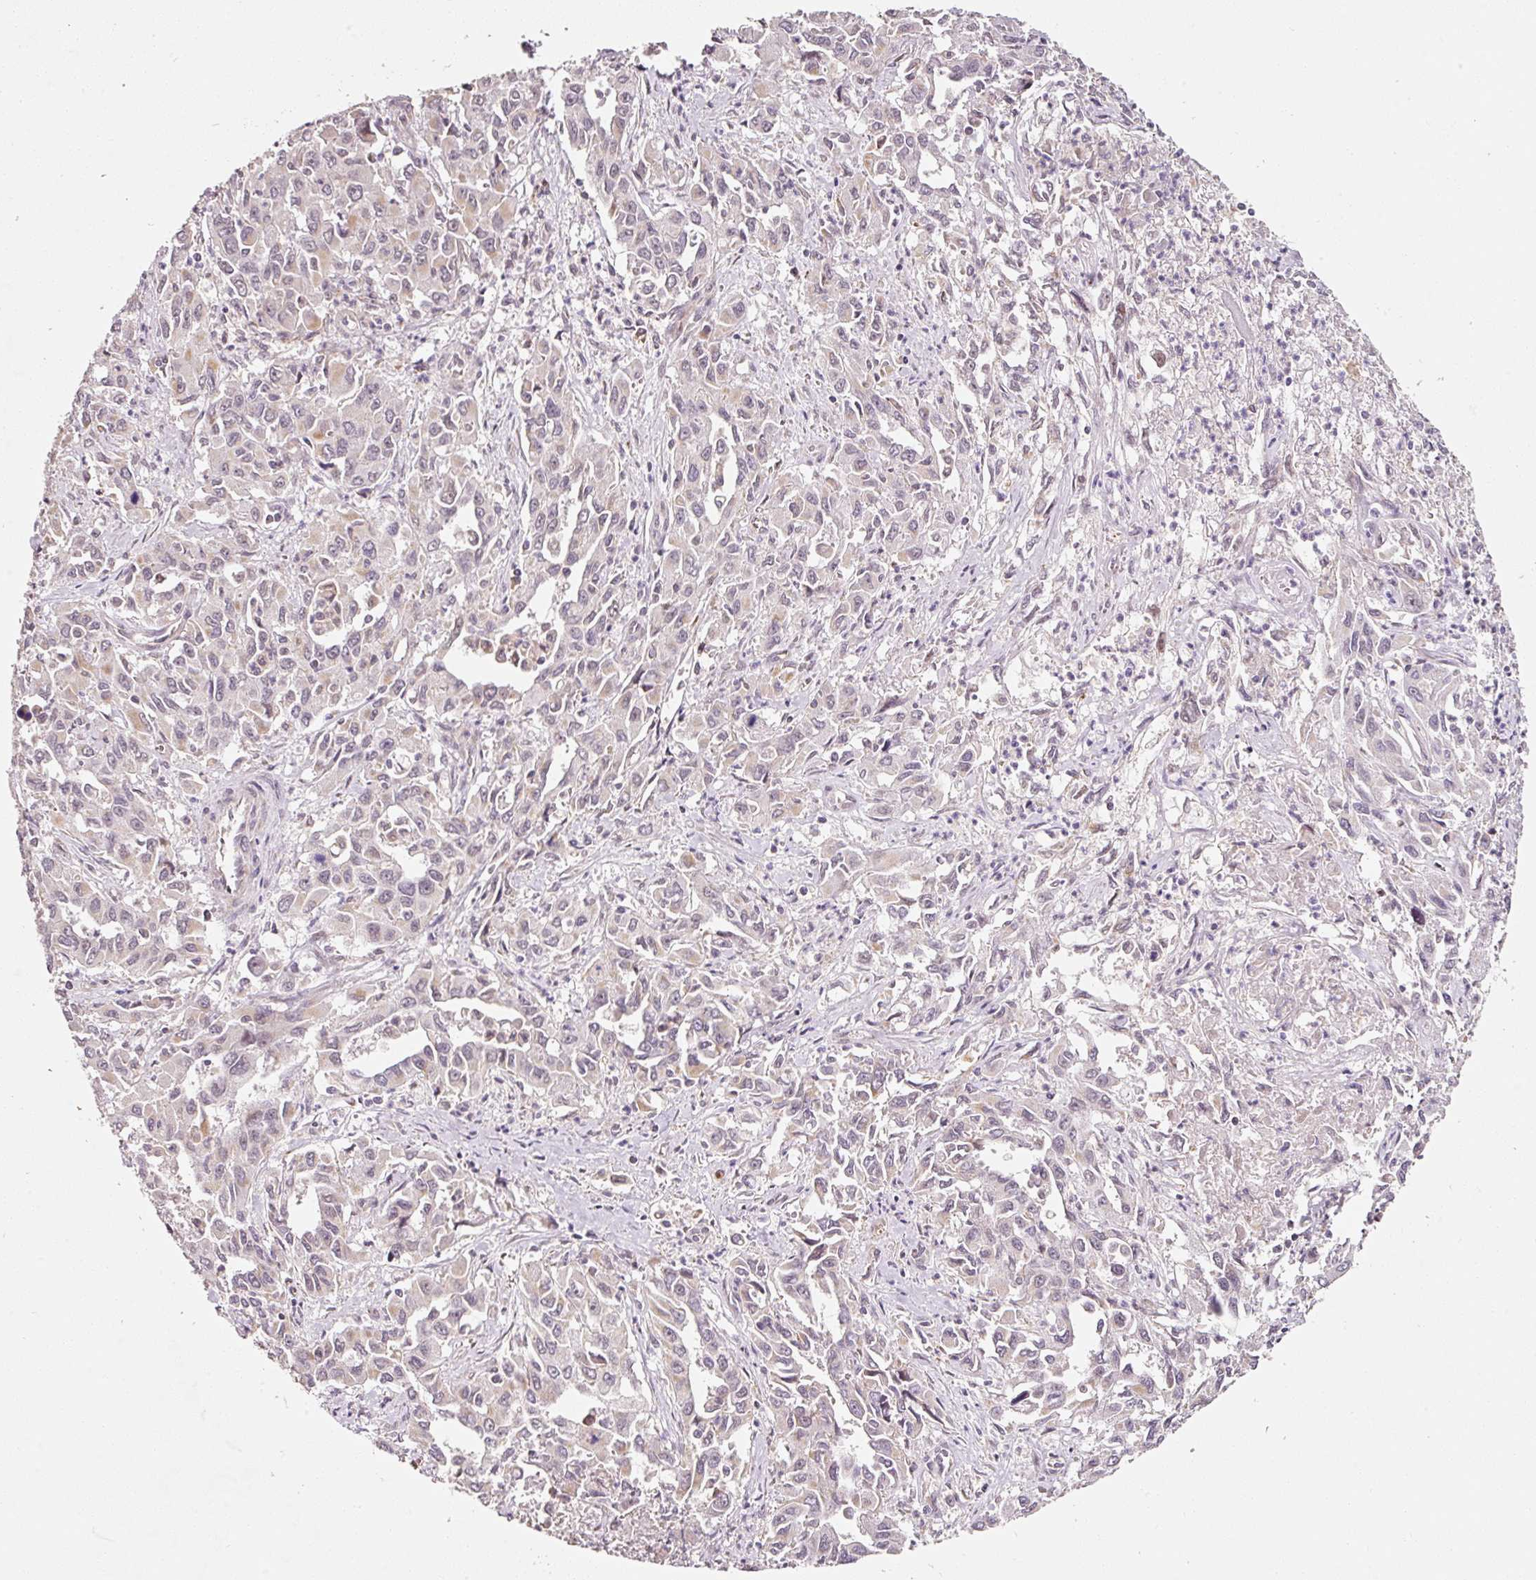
{"staining": {"intensity": "negative", "quantity": "none", "location": "none"}, "tissue": "liver cancer", "cell_type": "Tumor cells", "image_type": "cancer", "snomed": [{"axis": "morphology", "description": "Carcinoma, Hepatocellular, NOS"}, {"axis": "topography", "description": "Liver"}], "caption": "Tumor cells show no significant expression in liver cancer.", "gene": "ZNF460", "patient": {"sex": "male", "age": 63}}